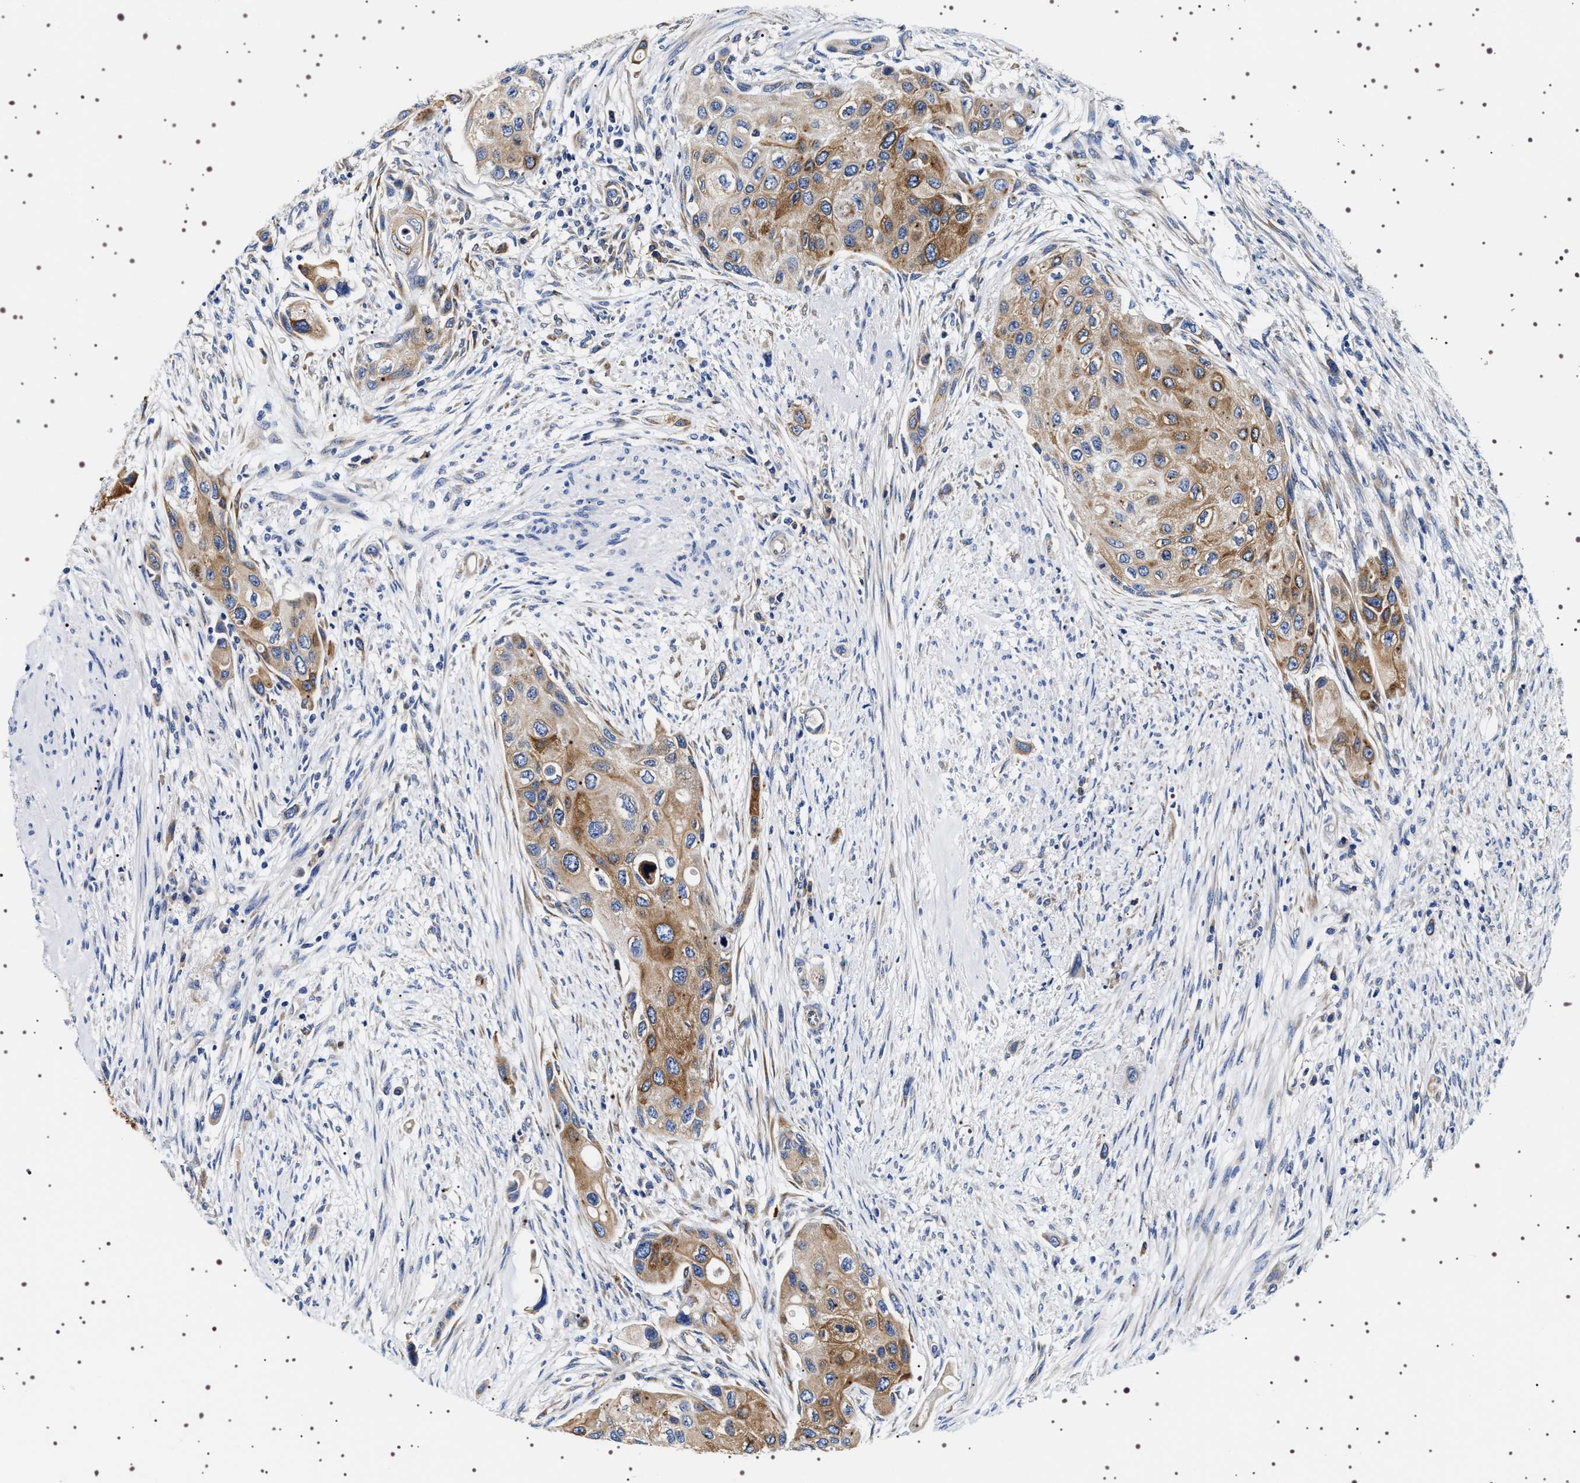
{"staining": {"intensity": "moderate", "quantity": ">75%", "location": "cytoplasmic/membranous"}, "tissue": "urothelial cancer", "cell_type": "Tumor cells", "image_type": "cancer", "snomed": [{"axis": "morphology", "description": "Urothelial carcinoma, High grade"}, {"axis": "topography", "description": "Urinary bladder"}], "caption": "Tumor cells reveal medium levels of moderate cytoplasmic/membranous positivity in about >75% of cells in high-grade urothelial carcinoma.", "gene": "SQLE", "patient": {"sex": "female", "age": 56}}